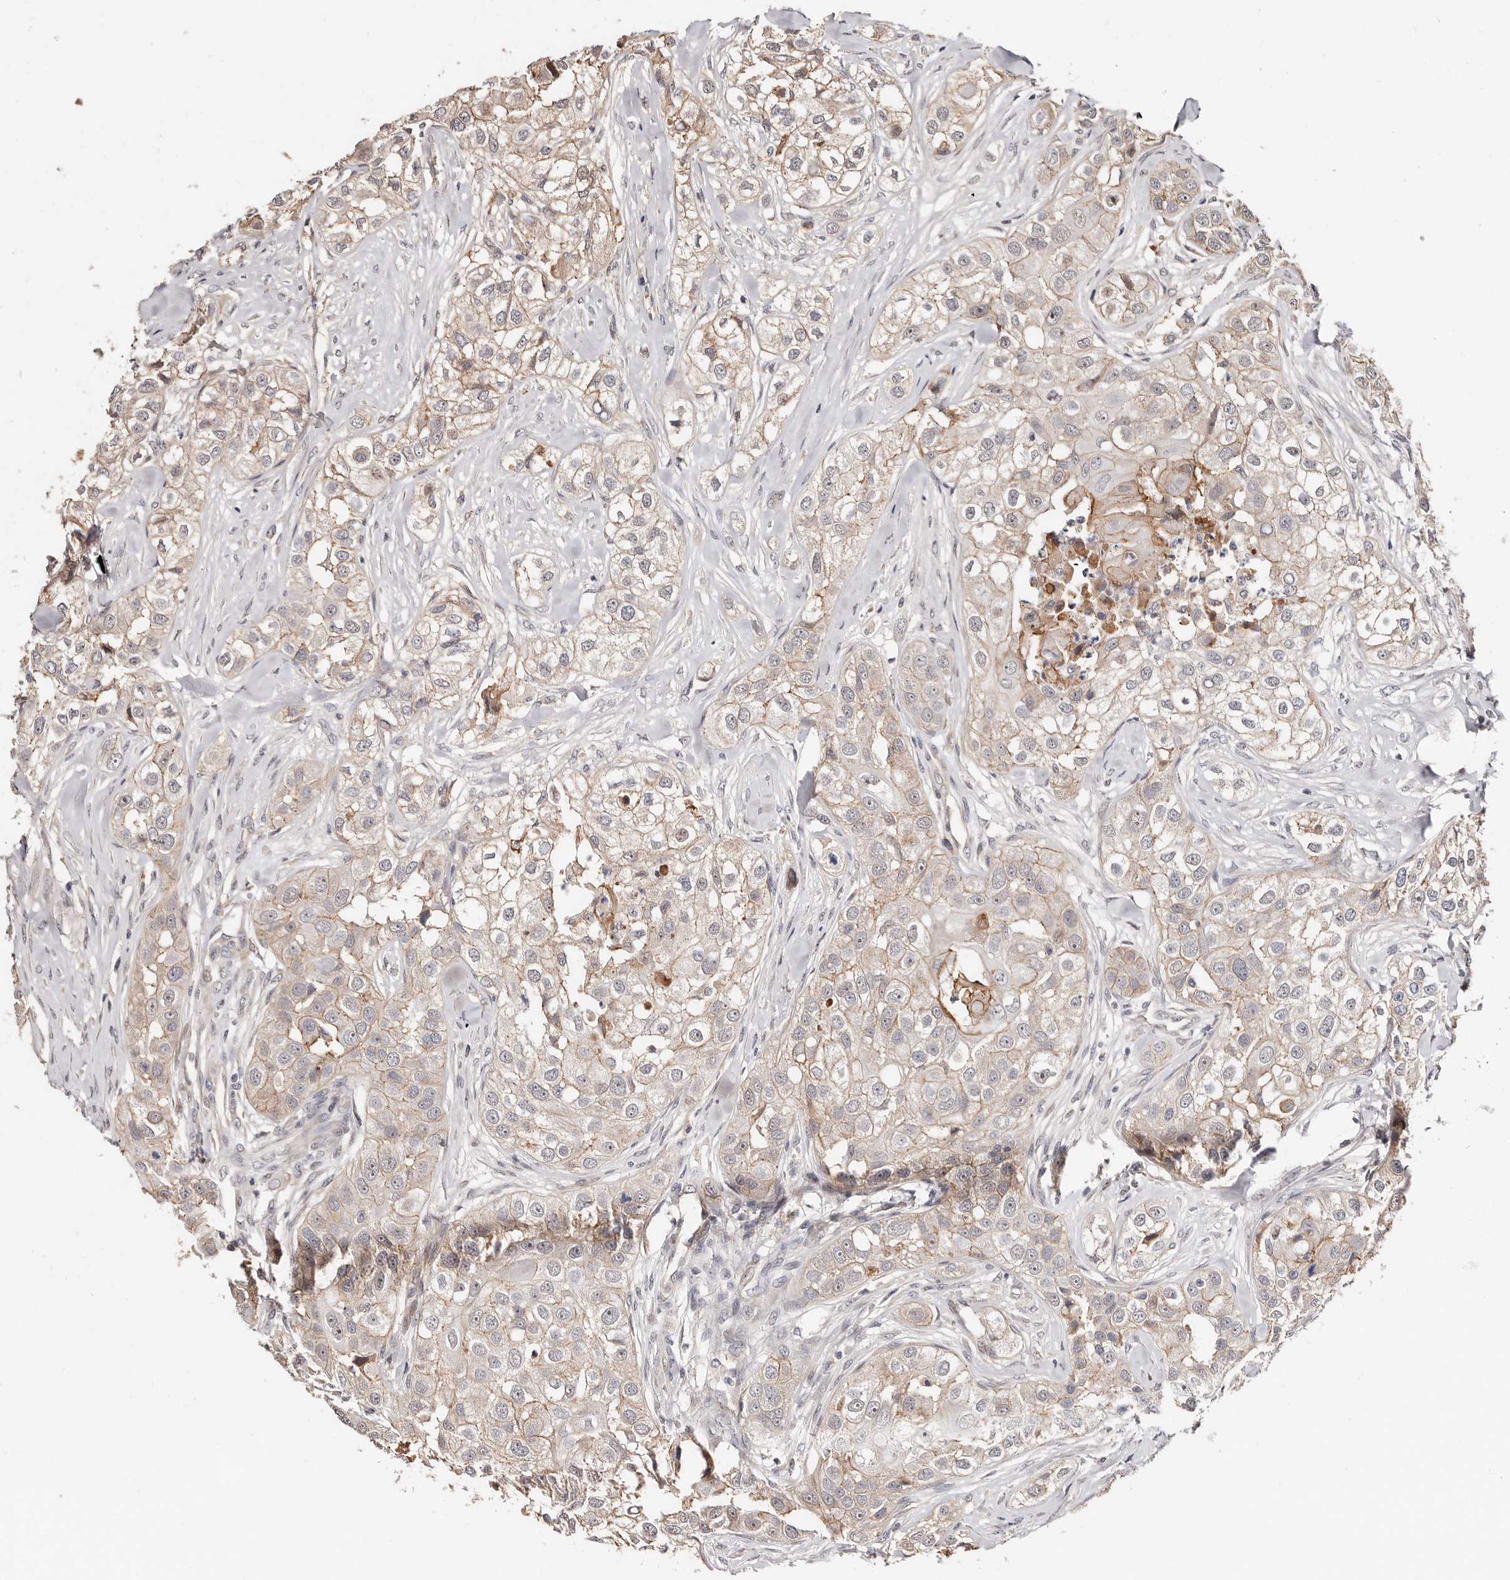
{"staining": {"intensity": "weak", "quantity": "25%-75%", "location": "cytoplasmic/membranous"}, "tissue": "head and neck cancer", "cell_type": "Tumor cells", "image_type": "cancer", "snomed": [{"axis": "morphology", "description": "Normal tissue, NOS"}, {"axis": "morphology", "description": "Squamous cell carcinoma, NOS"}, {"axis": "topography", "description": "Skeletal muscle"}, {"axis": "topography", "description": "Head-Neck"}], "caption": "A histopathology image showing weak cytoplasmic/membranous positivity in approximately 25%-75% of tumor cells in squamous cell carcinoma (head and neck), as visualized by brown immunohistochemical staining.", "gene": "TRIP13", "patient": {"sex": "male", "age": 51}}